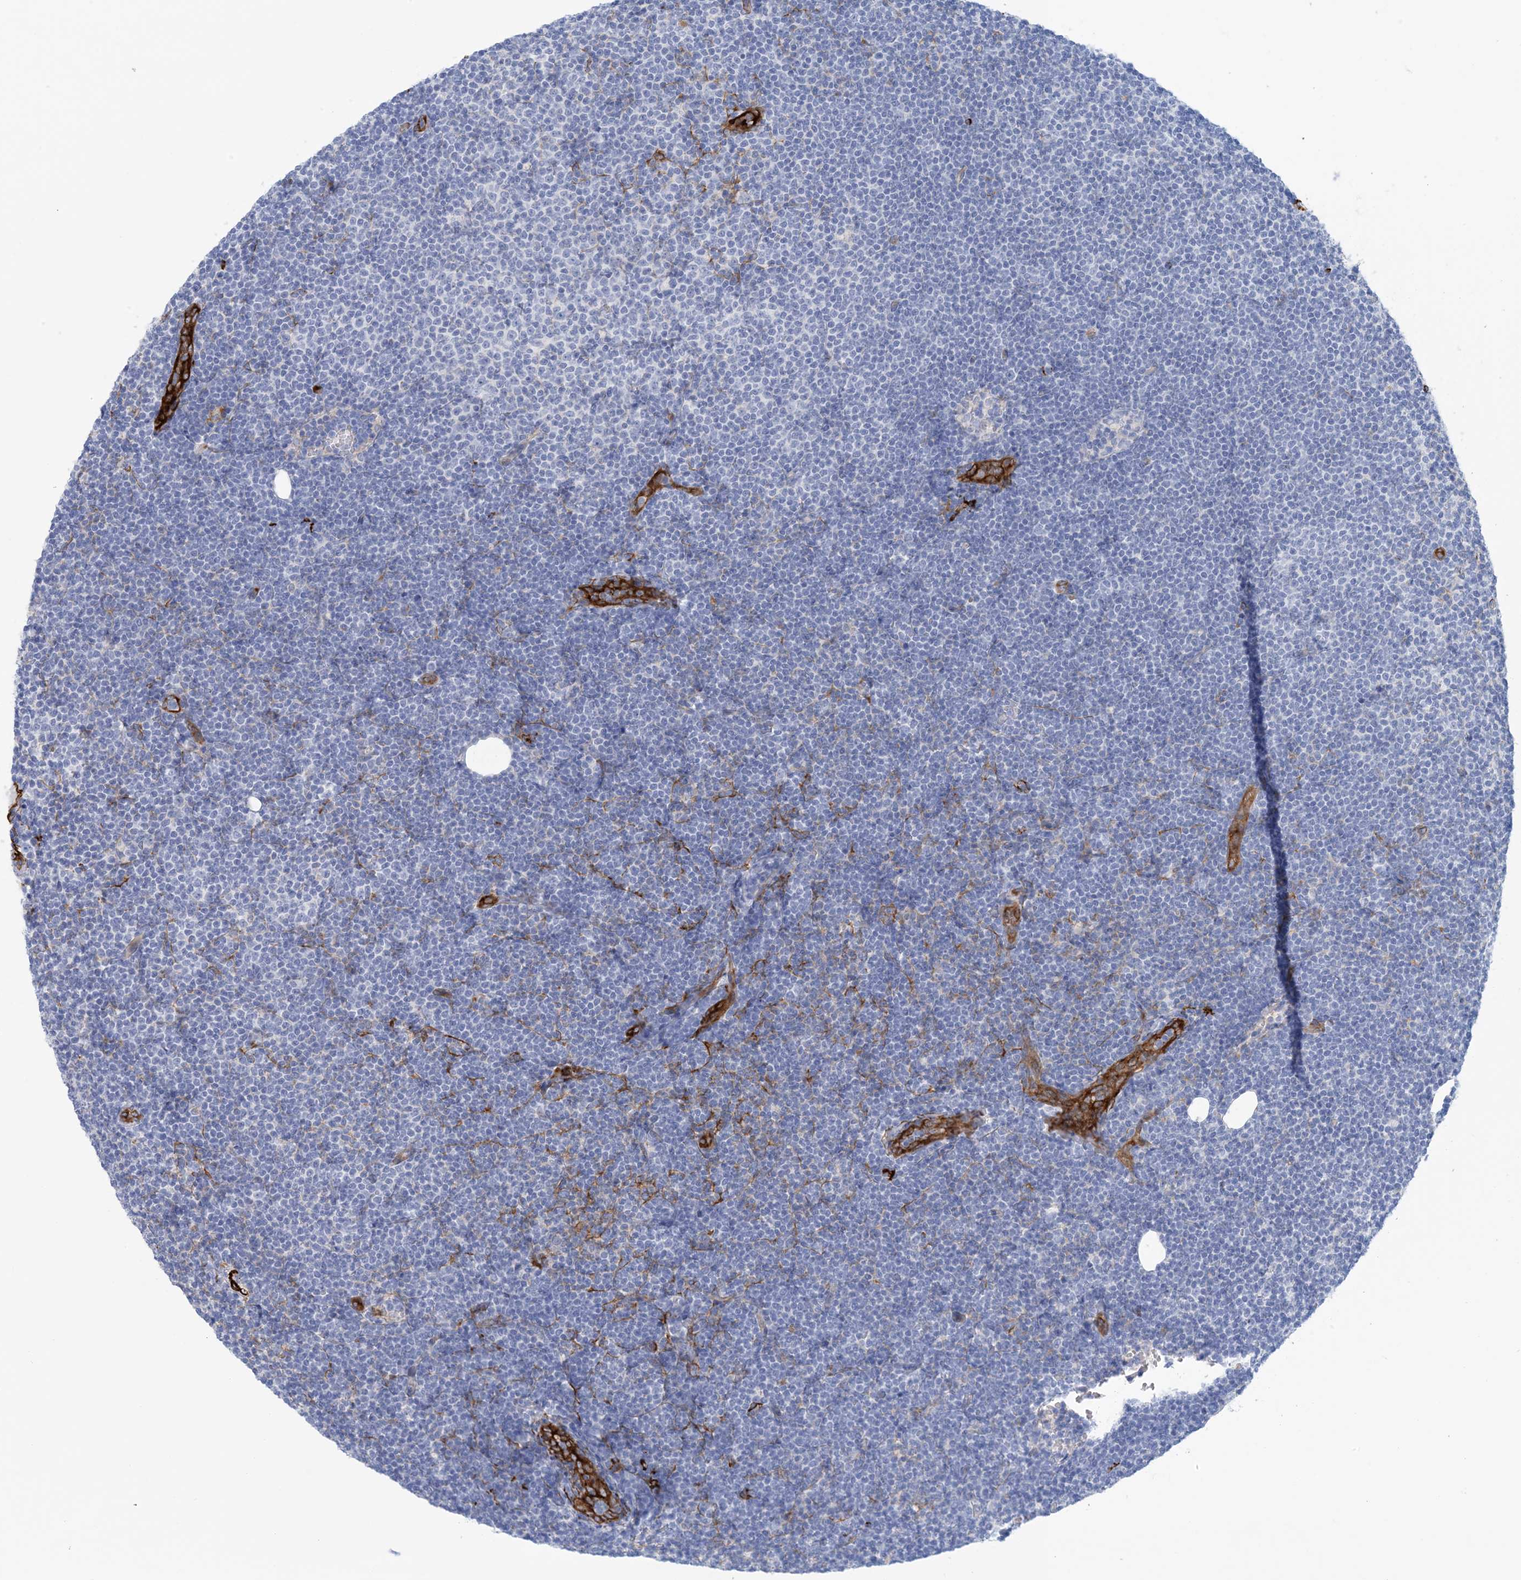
{"staining": {"intensity": "negative", "quantity": "none", "location": "none"}, "tissue": "lymphoma", "cell_type": "Tumor cells", "image_type": "cancer", "snomed": [{"axis": "morphology", "description": "Malignant lymphoma, non-Hodgkin's type, Low grade"}, {"axis": "topography", "description": "Lymph node"}], "caption": "A histopathology image of human lymphoma is negative for staining in tumor cells. Brightfield microscopy of IHC stained with DAB (3,3'-diaminobenzidine) (brown) and hematoxylin (blue), captured at high magnification.", "gene": "SHANK1", "patient": {"sex": "female", "age": 53}}